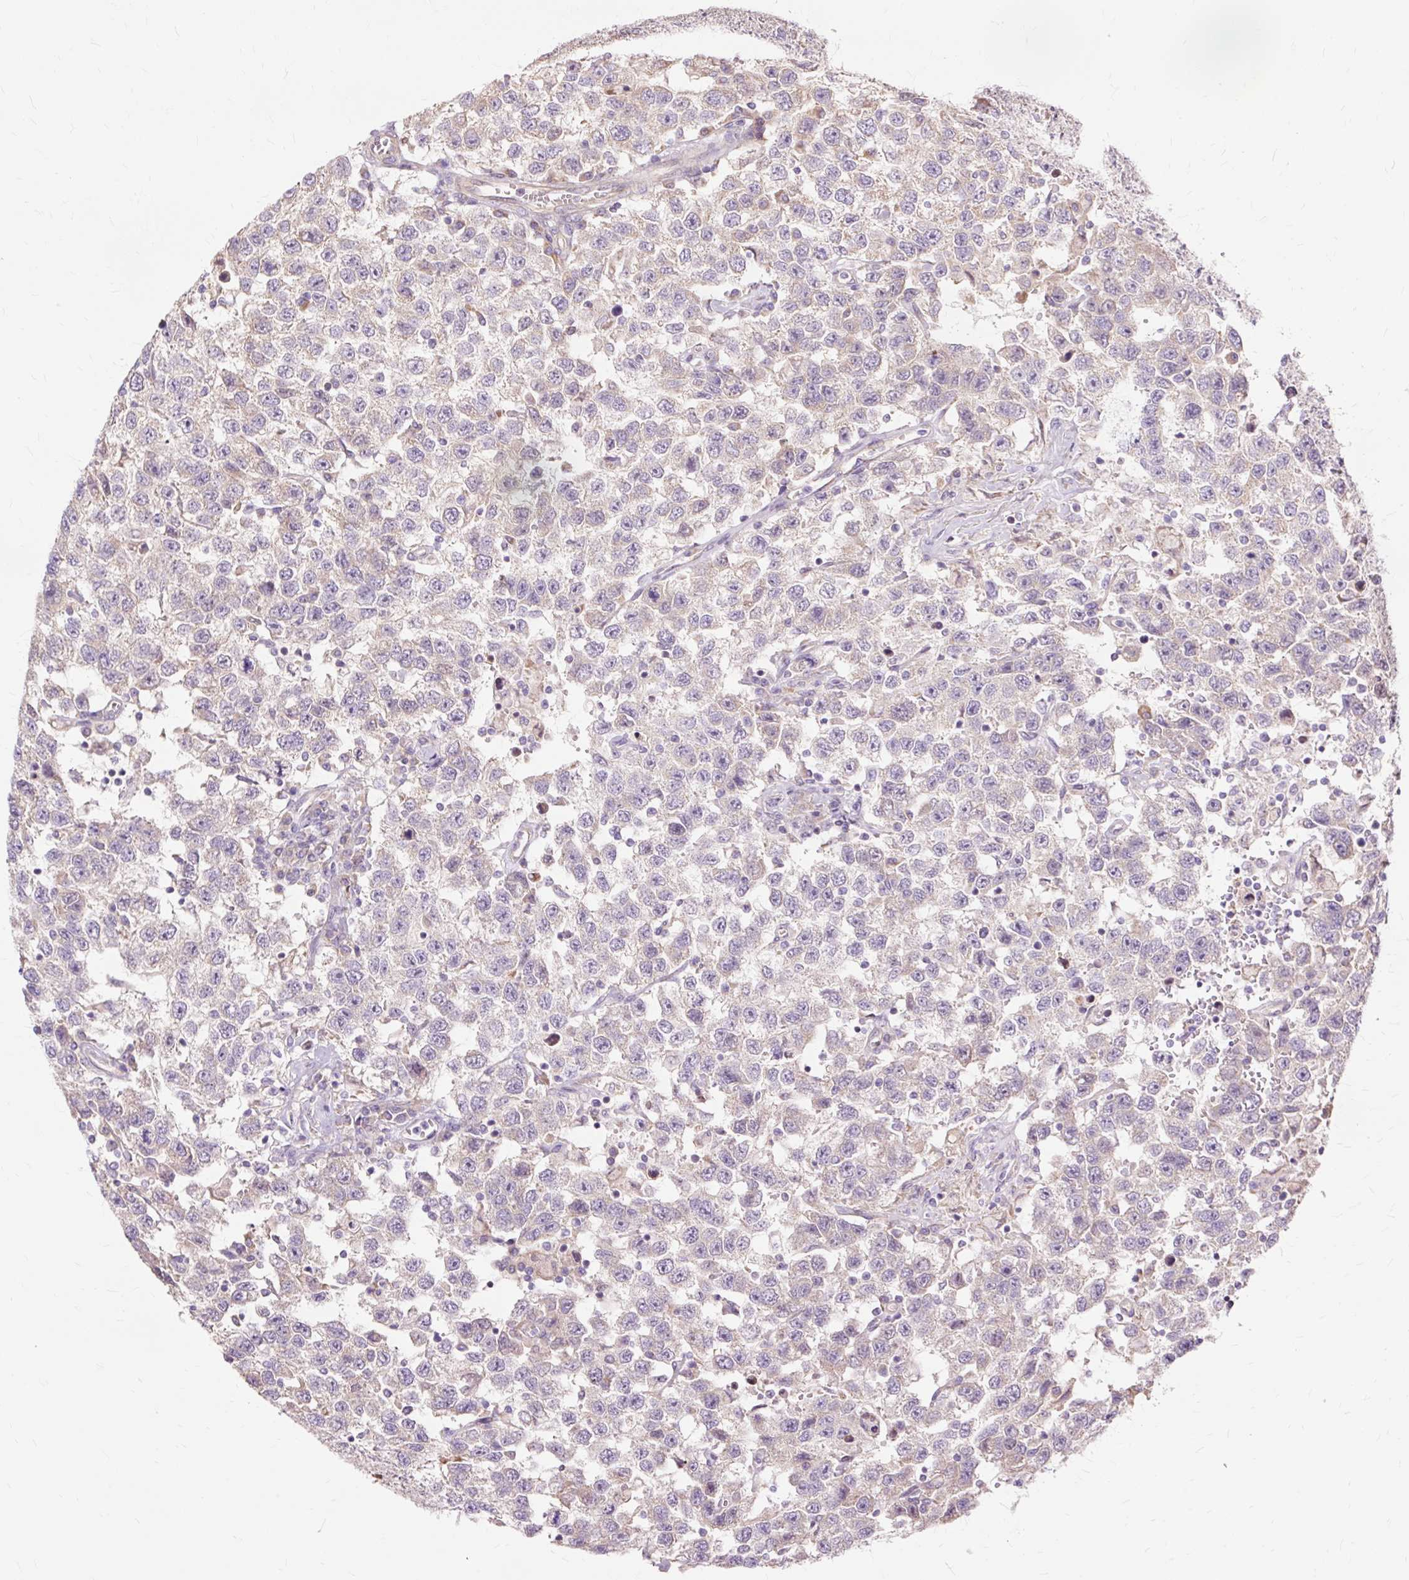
{"staining": {"intensity": "weak", "quantity": "25%-75%", "location": "cytoplasmic/membranous"}, "tissue": "testis cancer", "cell_type": "Tumor cells", "image_type": "cancer", "snomed": [{"axis": "morphology", "description": "Seminoma, NOS"}, {"axis": "topography", "description": "Testis"}], "caption": "DAB (3,3'-diaminobenzidine) immunohistochemical staining of human testis cancer (seminoma) demonstrates weak cytoplasmic/membranous protein expression in approximately 25%-75% of tumor cells.", "gene": "PDZD2", "patient": {"sex": "male", "age": 41}}